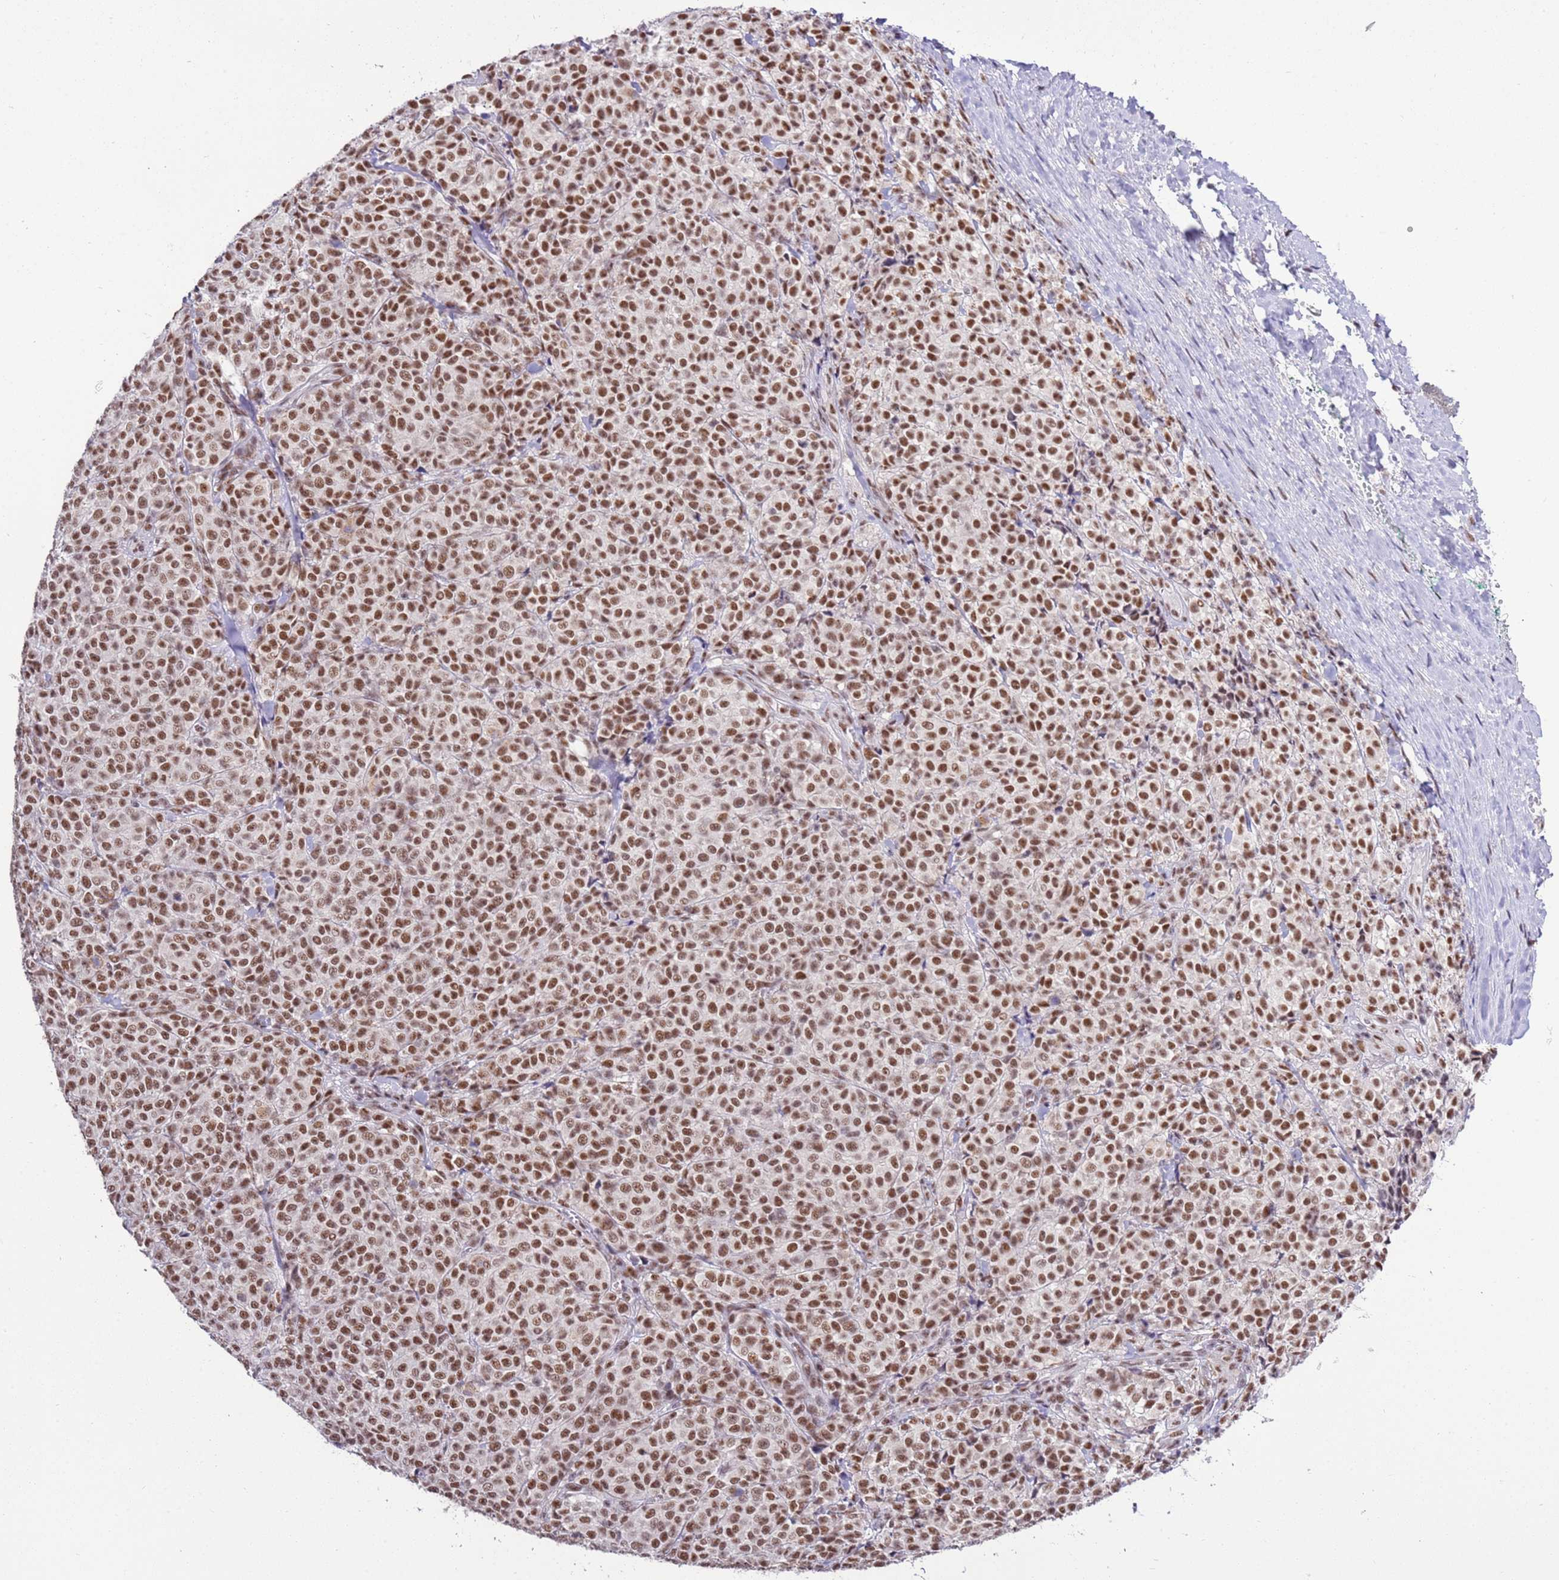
{"staining": {"intensity": "moderate", "quantity": ">75%", "location": "nuclear"}, "tissue": "melanoma", "cell_type": "Tumor cells", "image_type": "cancer", "snomed": [{"axis": "morphology", "description": "Normal tissue, NOS"}, {"axis": "morphology", "description": "Malignant melanoma, NOS"}, {"axis": "topography", "description": "Skin"}], "caption": "Immunohistochemistry (DAB) staining of human malignant melanoma reveals moderate nuclear protein positivity in approximately >75% of tumor cells. The protein of interest is shown in brown color, while the nuclei are stained blue.", "gene": "AKAP8L", "patient": {"sex": "female", "age": 34}}